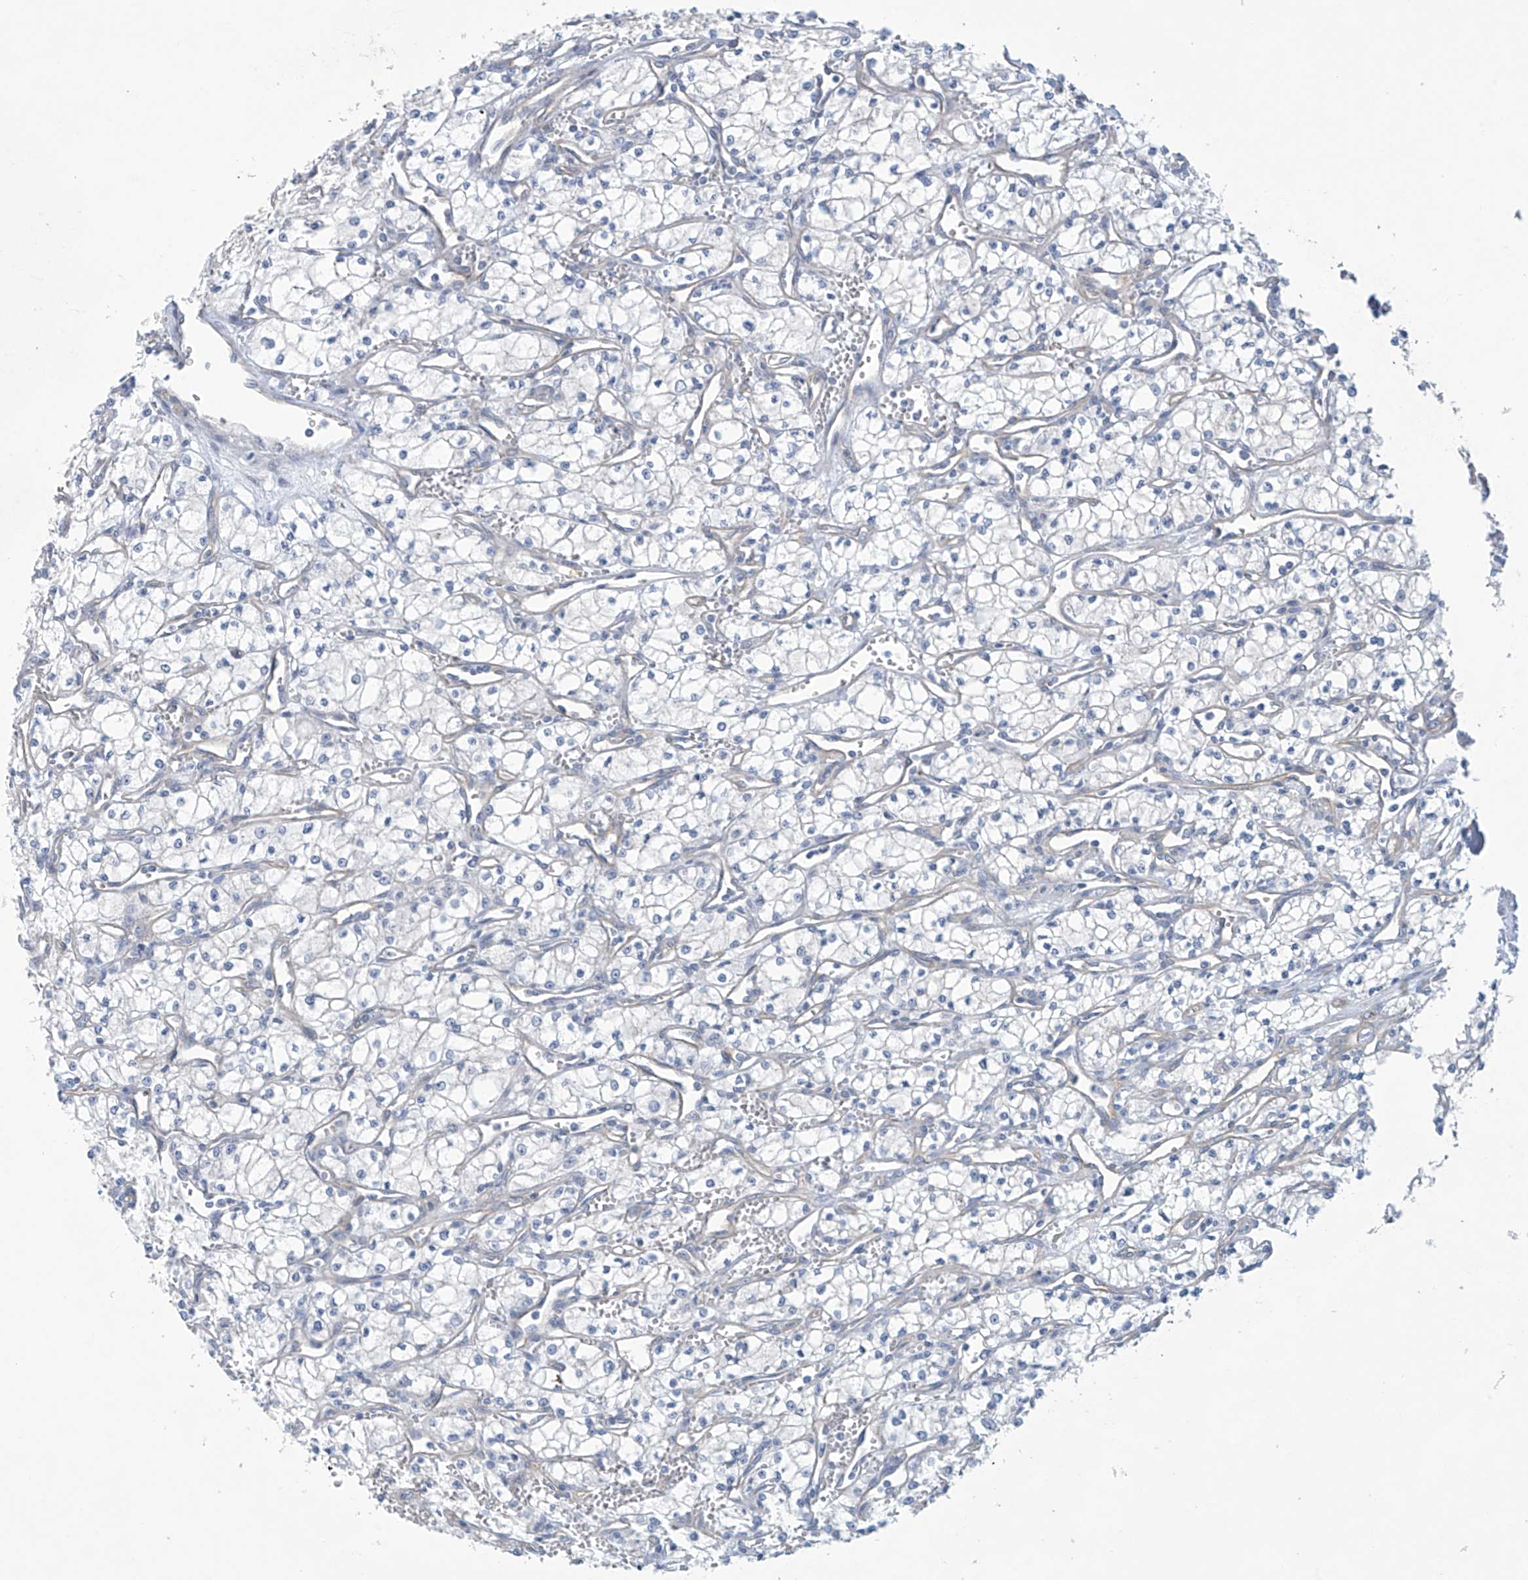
{"staining": {"intensity": "negative", "quantity": "none", "location": "none"}, "tissue": "renal cancer", "cell_type": "Tumor cells", "image_type": "cancer", "snomed": [{"axis": "morphology", "description": "Adenocarcinoma, NOS"}, {"axis": "topography", "description": "Kidney"}], "caption": "High magnification brightfield microscopy of renal adenocarcinoma stained with DAB (3,3'-diaminobenzidine) (brown) and counterstained with hematoxylin (blue): tumor cells show no significant positivity.", "gene": "ABHD13", "patient": {"sex": "male", "age": 59}}